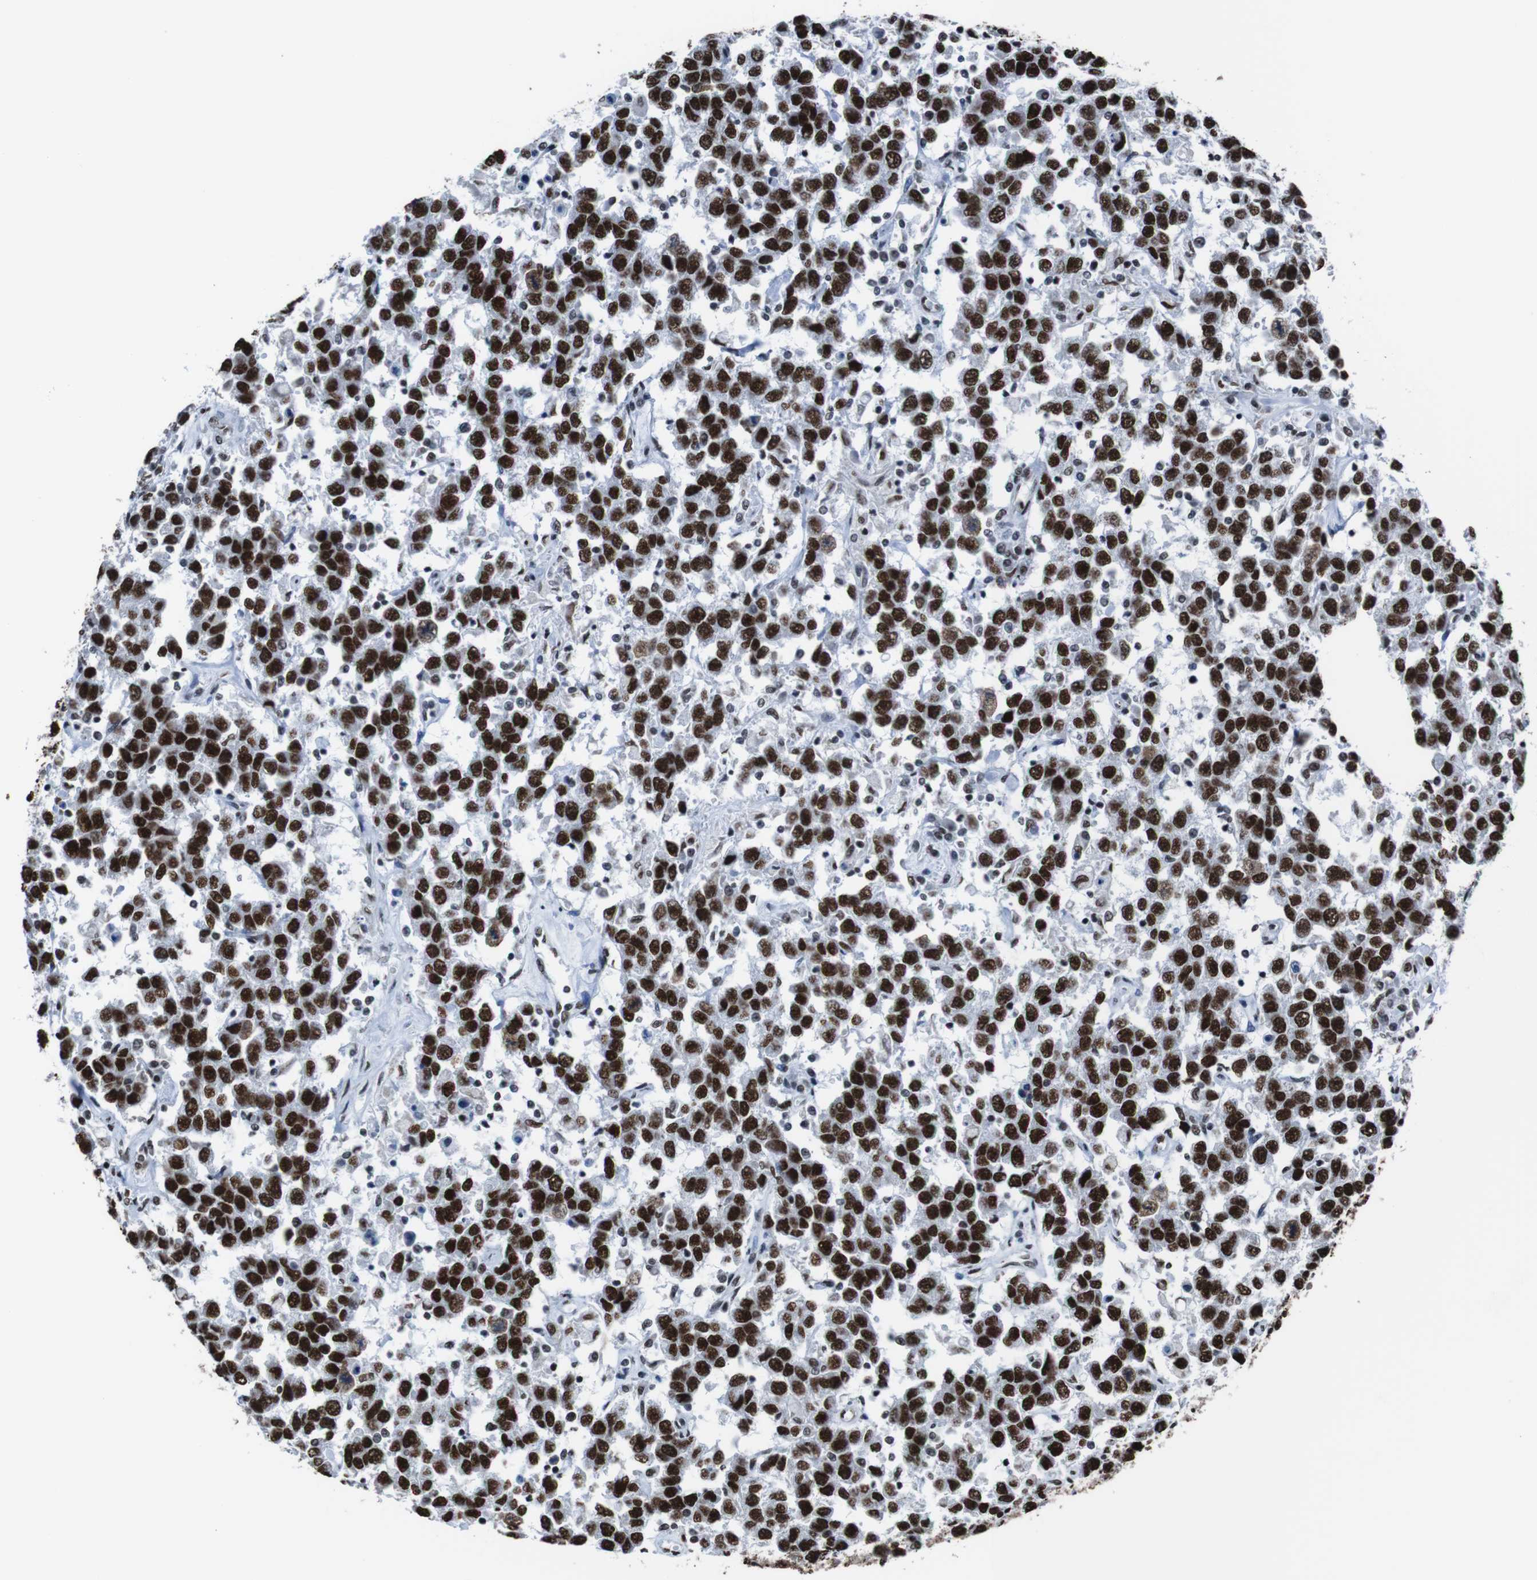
{"staining": {"intensity": "strong", "quantity": ">75%", "location": "nuclear"}, "tissue": "testis cancer", "cell_type": "Tumor cells", "image_type": "cancer", "snomed": [{"axis": "morphology", "description": "Seminoma, NOS"}, {"axis": "topography", "description": "Testis"}], "caption": "Human testis cancer stained for a protein (brown) exhibits strong nuclear positive staining in approximately >75% of tumor cells.", "gene": "ROMO1", "patient": {"sex": "male", "age": 41}}